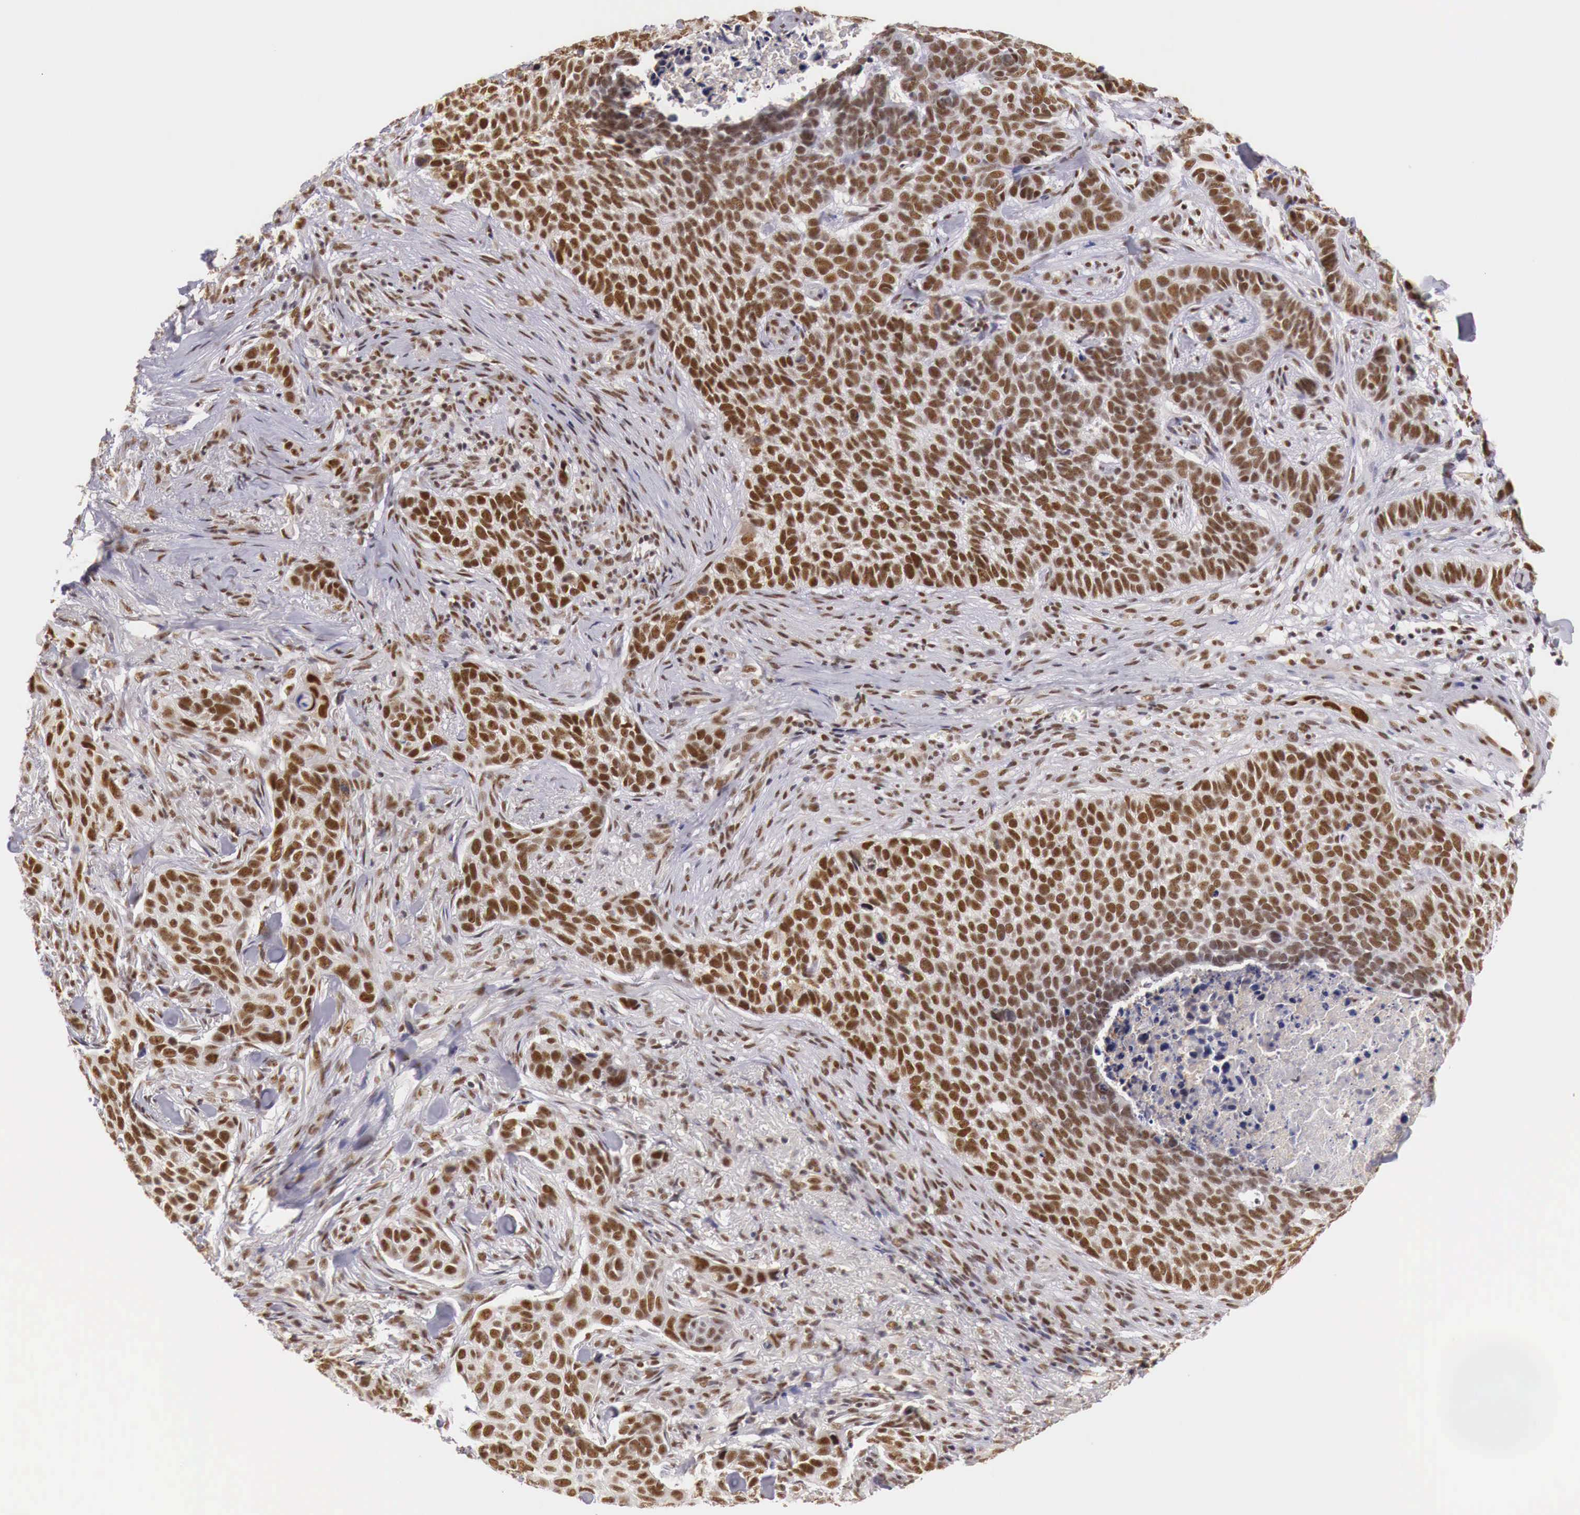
{"staining": {"intensity": "moderate", "quantity": ">75%", "location": "cytoplasmic/membranous,nuclear"}, "tissue": "skin cancer", "cell_type": "Tumor cells", "image_type": "cancer", "snomed": [{"axis": "morphology", "description": "Normal tissue, NOS"}, {"axis": "morphology", "description": "Basal cell carcinoma"}, {"axis": "topography", "description": "Skin"}], "caption": "Brown immunohistochemical staining in basal cell carcinoma (skin) exhibits moderate cytoplasmic/membranous and nuclear expression in approximately >75% of tumor cells.", "gene": "GPKOW", "patient": {"sex": "male", "age": 81}}